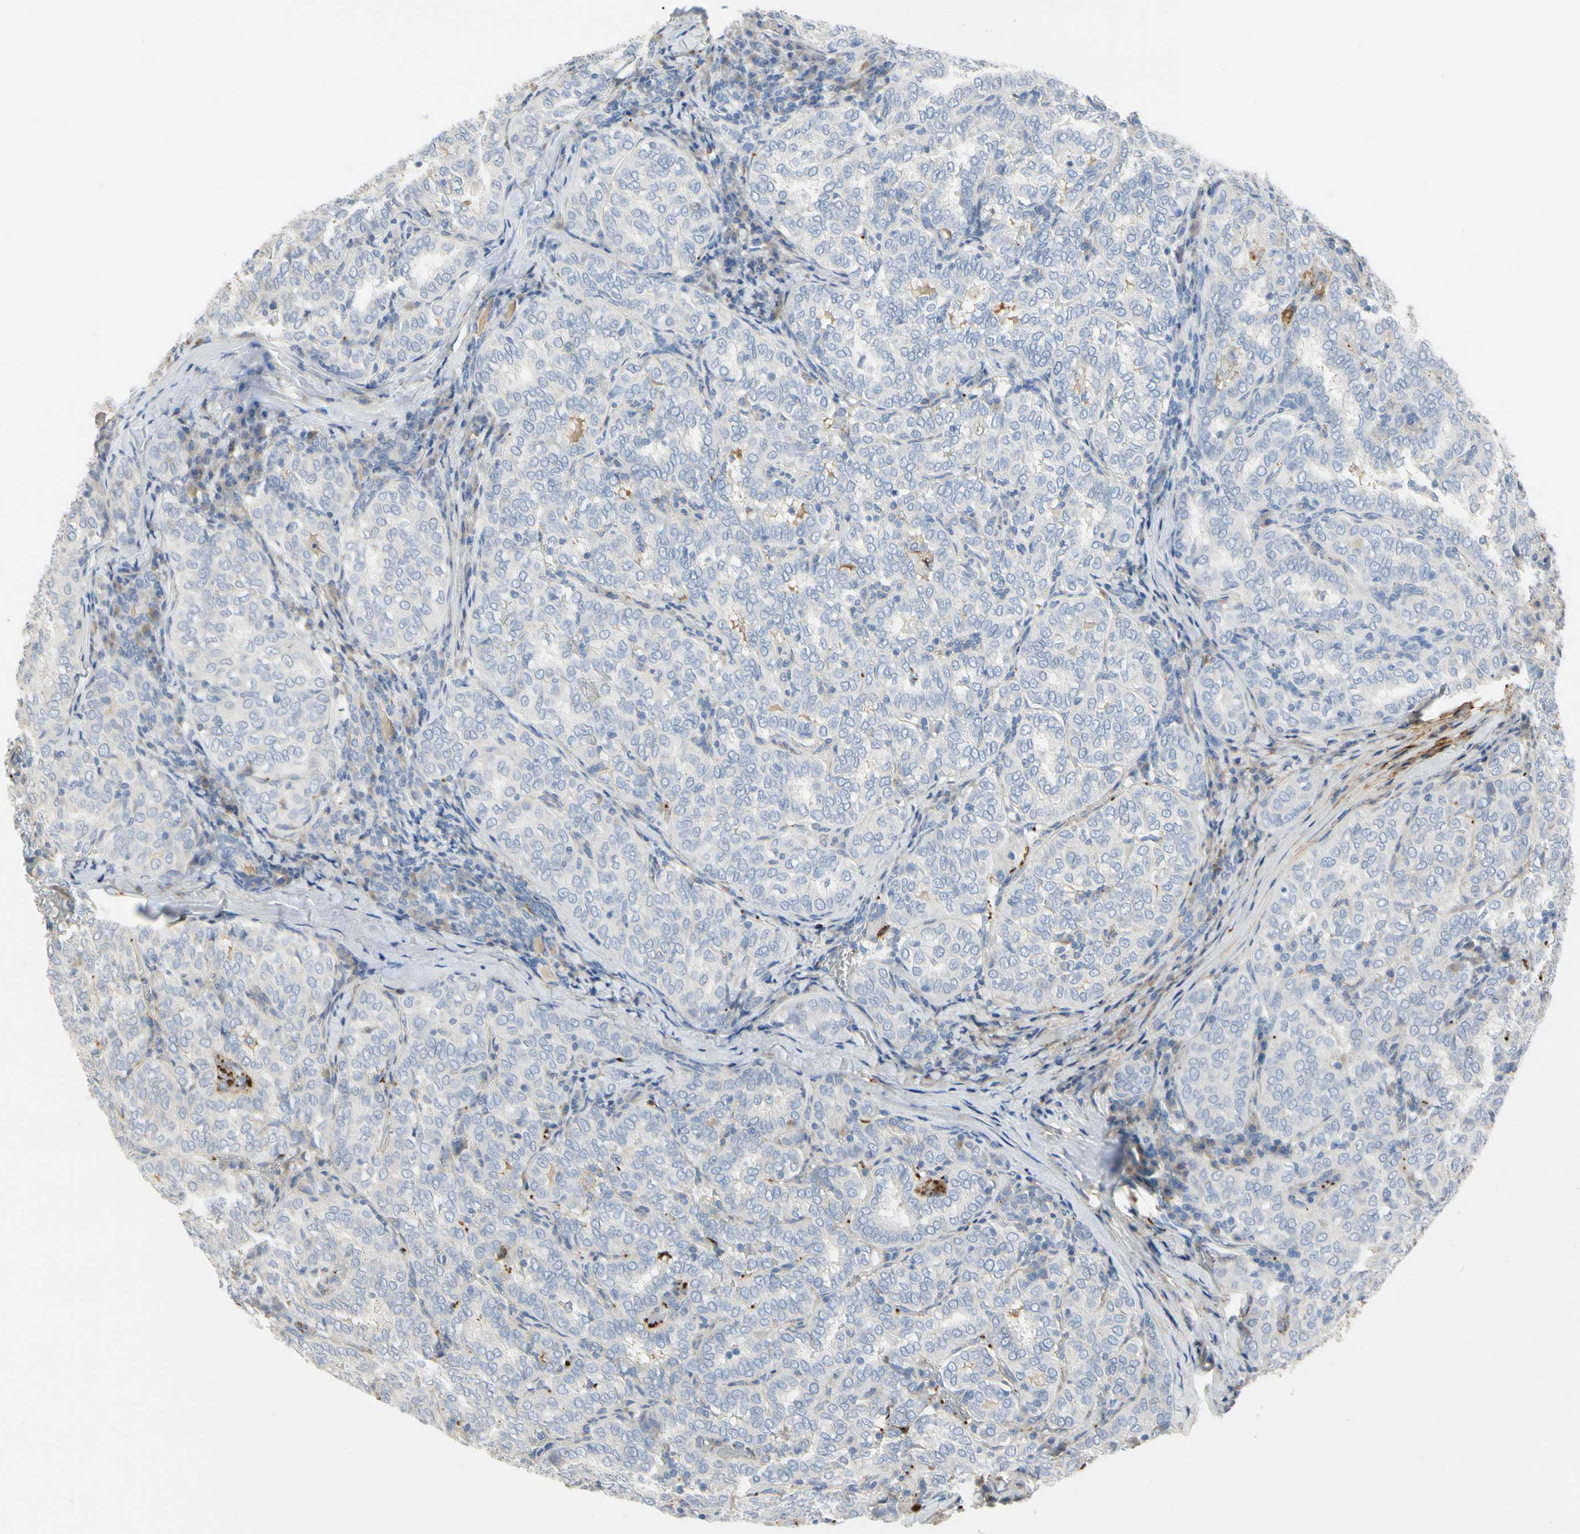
{"staining": {"intensity": "negative", "quantity": "none", "location": "none"}, "tissue": "thyroid cancer", "cell_type": "Tumor cells", "image_type": "cancer", "snomed": [{"axis": "morphology", "description": "Normal tissue, NOS"}, {"axis": "morphology", "description": "Papillary adenocarcinoma, NOS"}, {"axis": "topography", "description": "Thyroid gland"}], "caption": "Tumor cells show no significant expression in papillary adenocarcinoma (thyroid).", "gene": "FGB", "patient": {"sex": "female", "age": 30}}